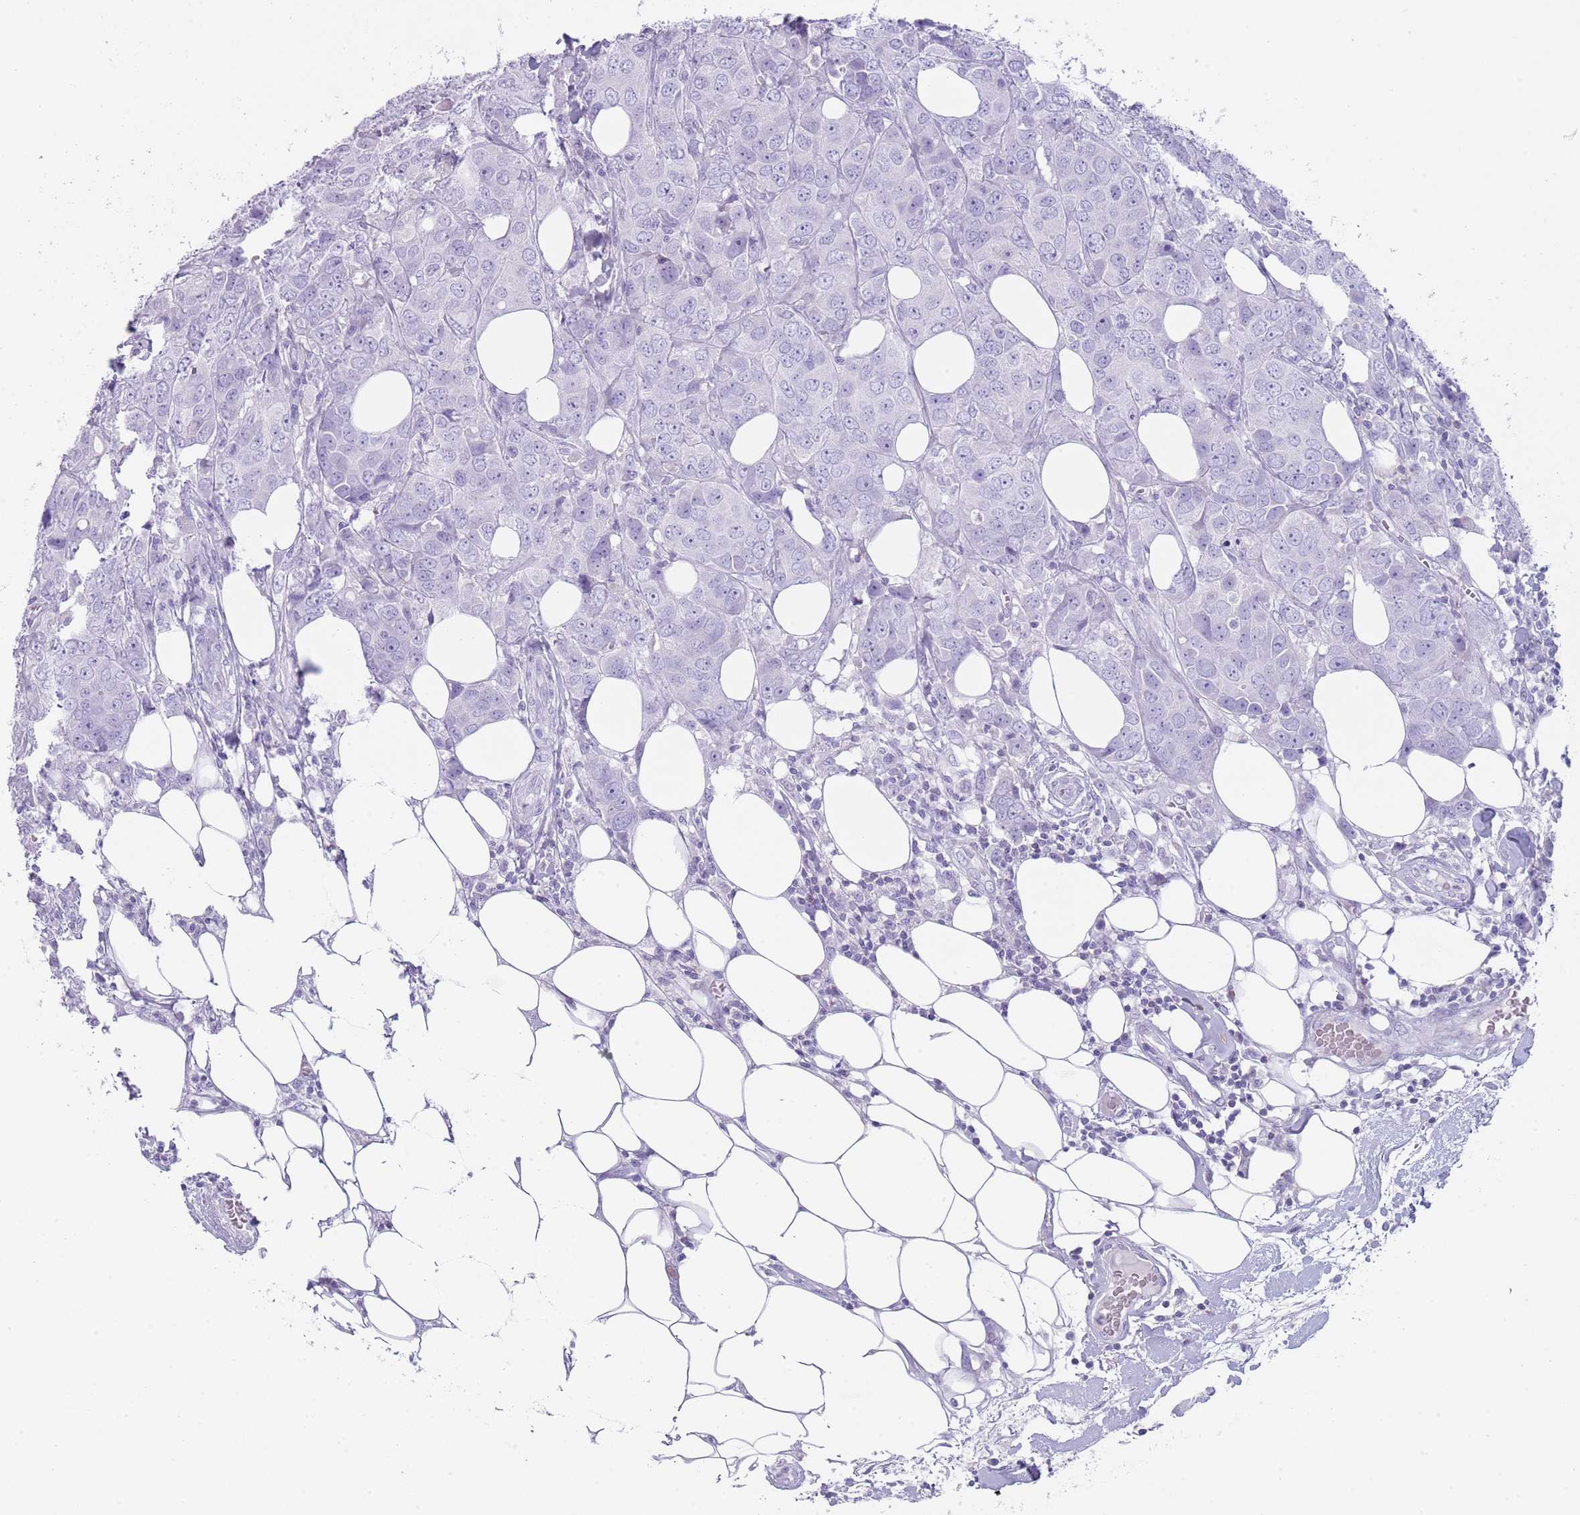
{"staining": {"intensity": "negative", "quantity": "none", "location": "none"}, "tissue": "breast cancer", "cell_type": "Tumor cells", "image_type": "cancer", "snomed": [{"axis": "morphology", "description": "Duct carcinoma"}, {"axis": "topography", "description": "Breast"}], "caption": "Immunohistochemical staining of breast cancer (invasive ductal carcinoma) displays no significant expression in tumor cells.", "gene": "NBPF20", "patient": {"sex": "female", "age": 43}}